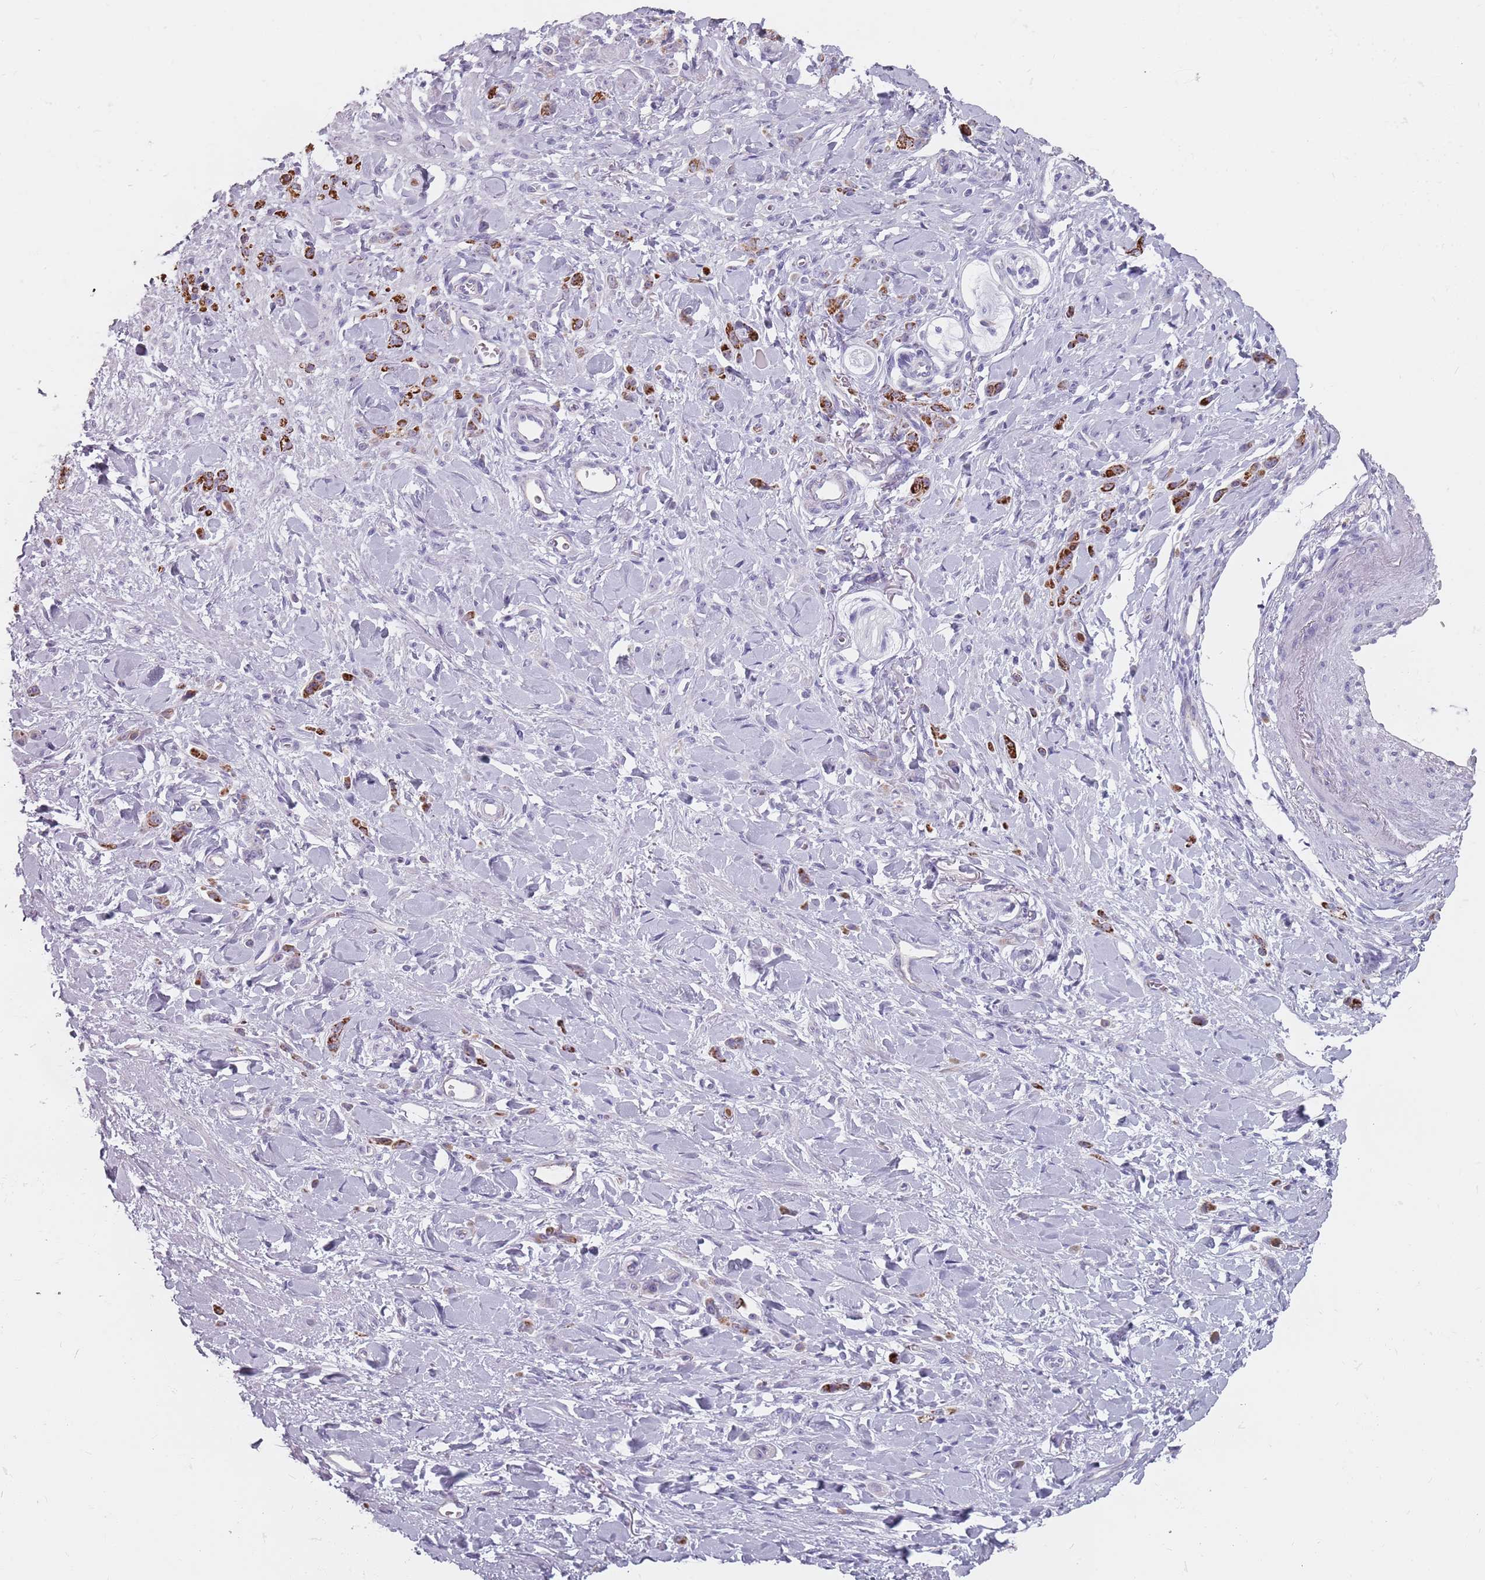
{"staining": {"intensity": "strong", "quantity": ">75%", "location": "cytoplasmic/membranous"}, "tissue": "stomach cancer", "cell_type": "Tumor cells", "image_type": "cancer", "snomed": [{"axis": "morphology", "description": "Normal tissue, NOS"}, {"axis": "morphology", "description": "Adenocarcinoma, NOS"}, {"axis": "topography", "description": "Stomach"}], "caption": "Stomach cancer tissue demonstrates strong cytoplasmic/membranous expression in about >75% of tumor cells, visualized by immunohistochemistry.", "gene": "ZNF584", "patient": {"sex": "male", "age": 82}}